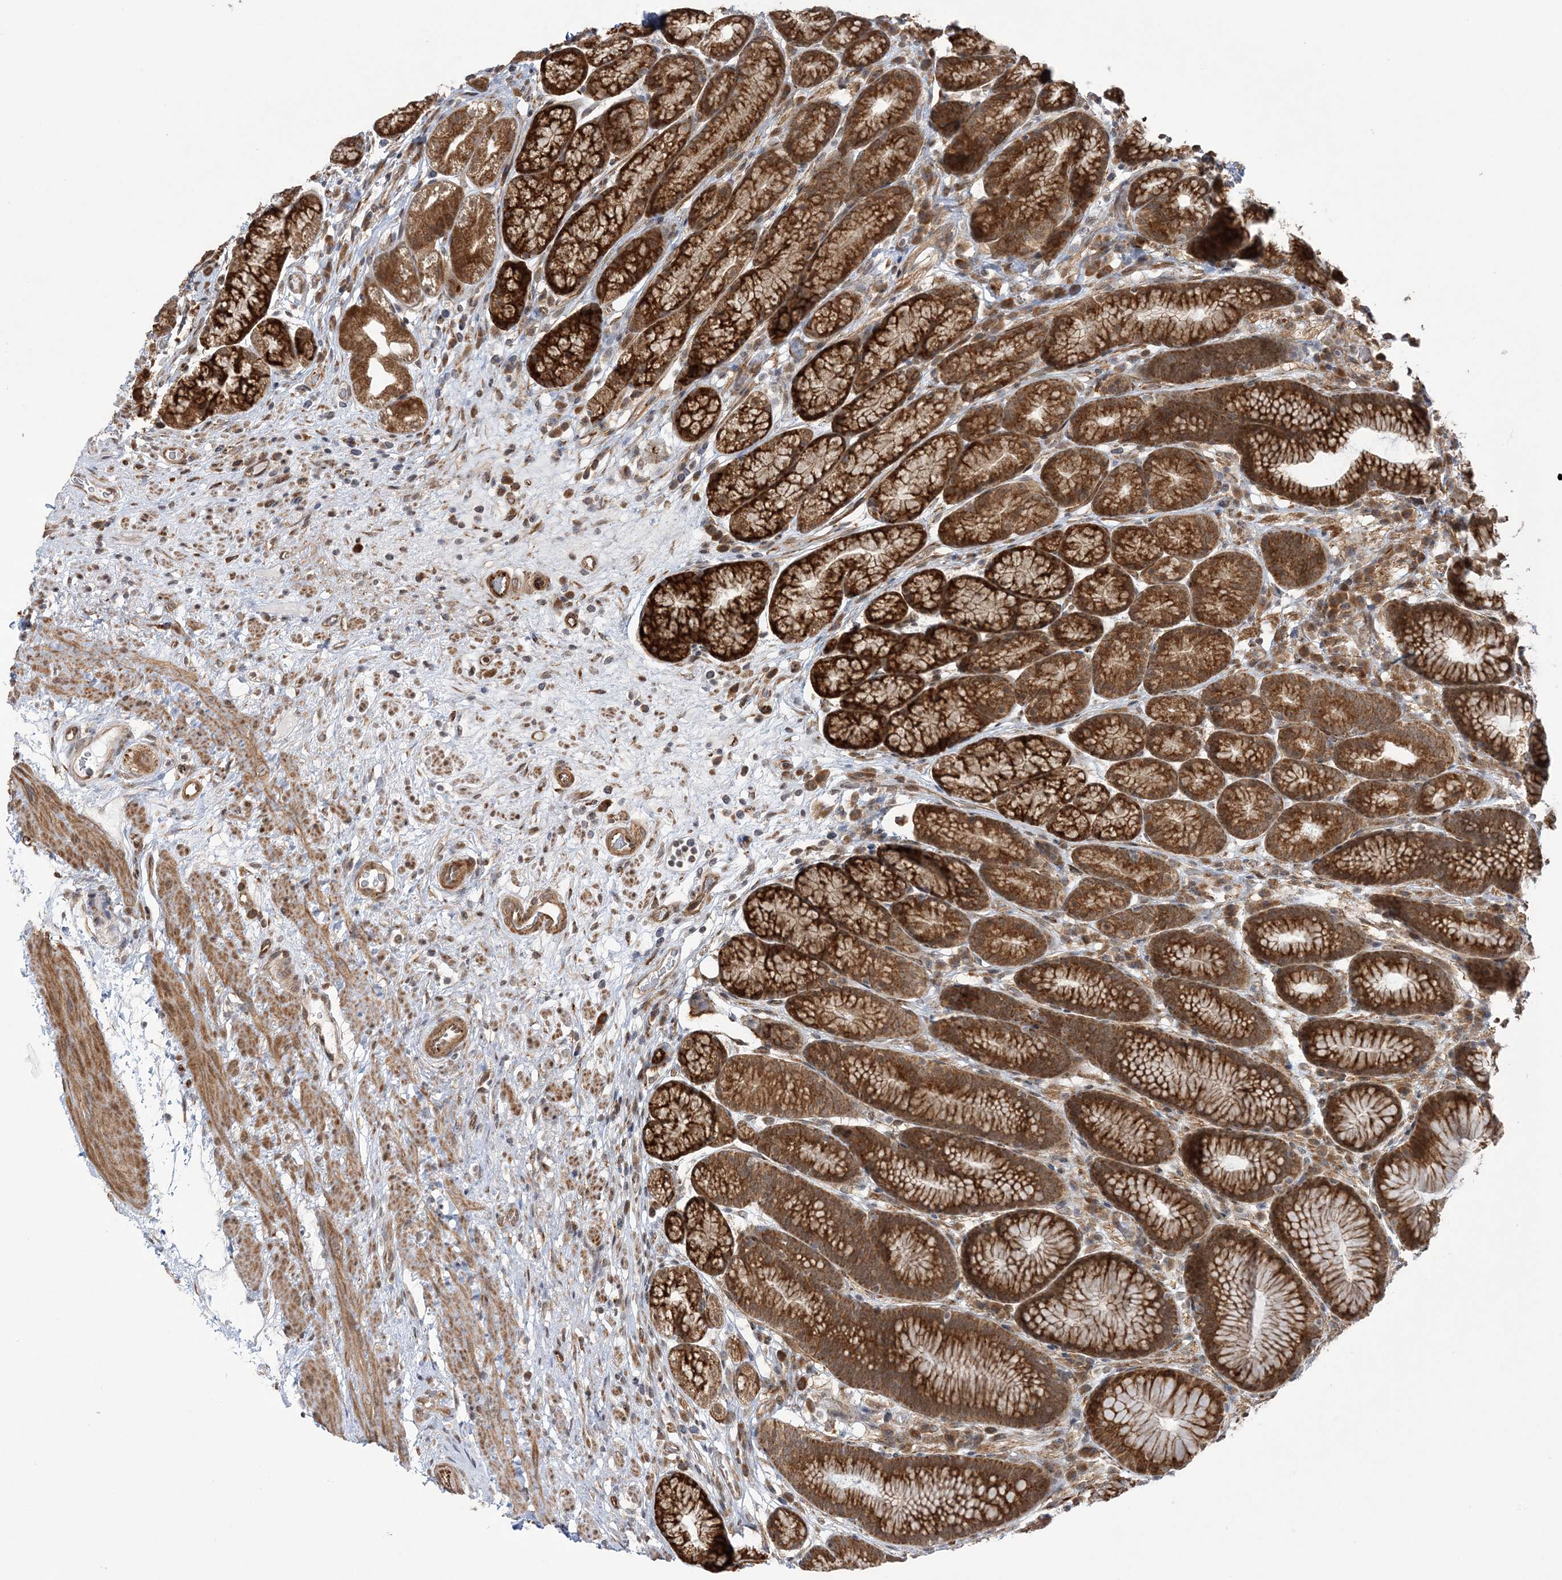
{"staining": {"intensity": "strong", "quantity": ">75%", "location": "cytoplasmic/membranous"}, "tissue": "stomach", "cell_type": "Glandular cells", "image_type": "normal", "snomed": [{"axis": "morphology", "description": "Normal tissue, NOS"}, {"axis": "topography", "description": "Stomach"}], "caption": "IHC of benign human stomach displays high levels of strong cytoplasmic/membranous staining in about >75% of glandular cells. The protein of interest is shown in brown color, while the nuclei are stained blue.", "gene": "MRPL47", "patient": {"sex": "male", "age": 57}}